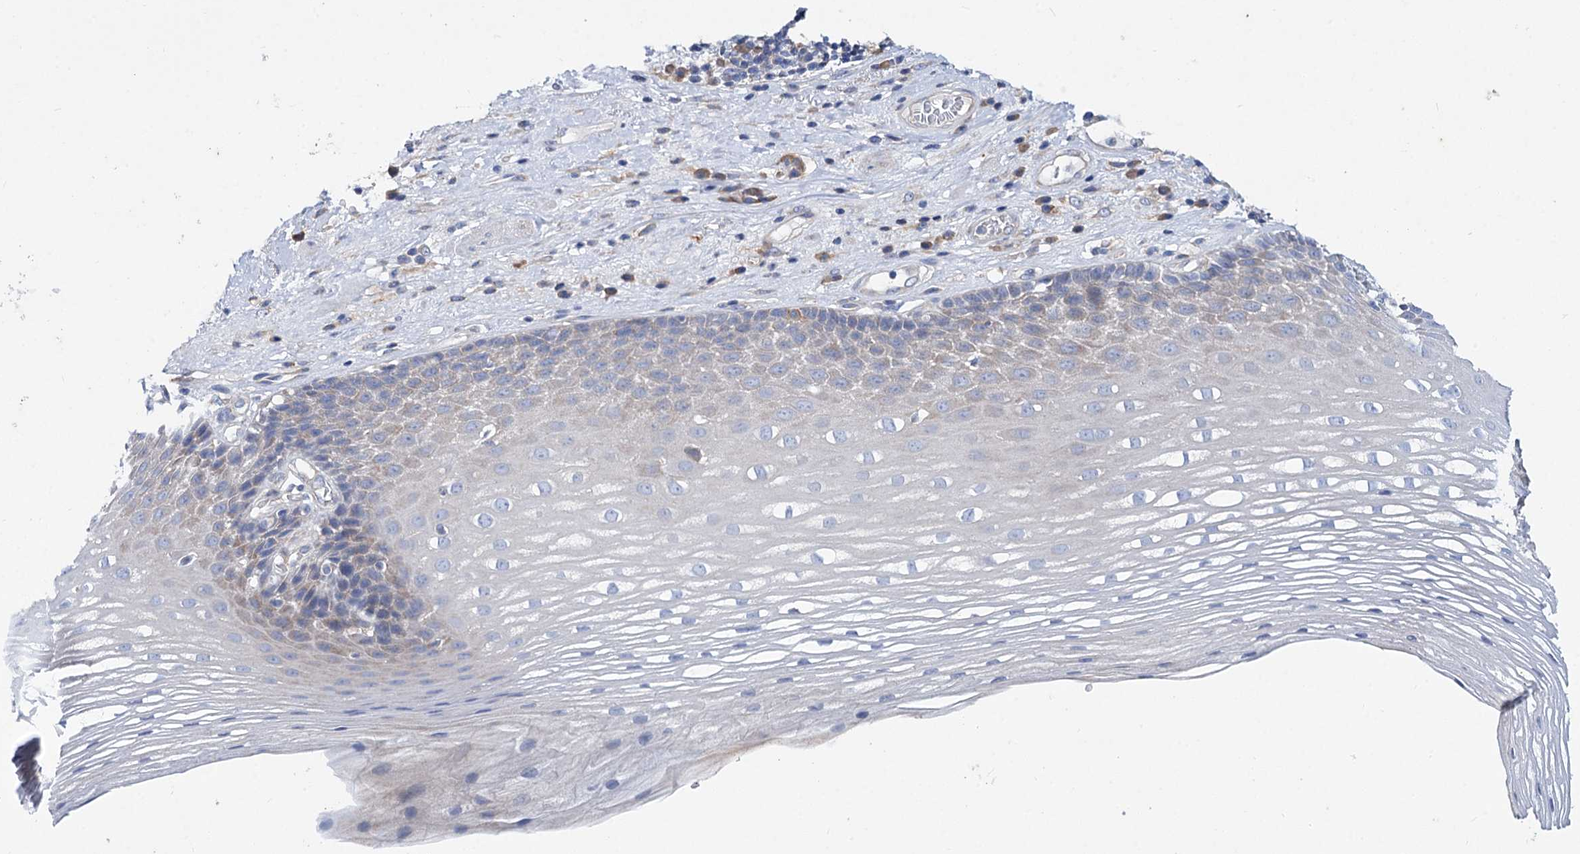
{"staining": {"intensity": "weak", "quantity": "25%-75%", "location": "cytoplasmic/membranous"}, "tissue": "esophagus", "cell_type": "Squamous epithelial cells", "image_type": "normal", "snomed": [{"axis": "morphology", "description": "Normal tissue, NOS"}, {"axis": "topography", "description": "Esophagus"}], "caption": "Esophagus stained for a protein demonstrates weak cytoplasmic/membranous positivity in squamous epithelial cells. The staining was performed using DAB to visualize the protein expression in brown, while the nuclei were stained in blue with hematoxylin (Magnification: 20x).", "gene": "TRIM55", "patient": {"sex": "male", "age": 62}}